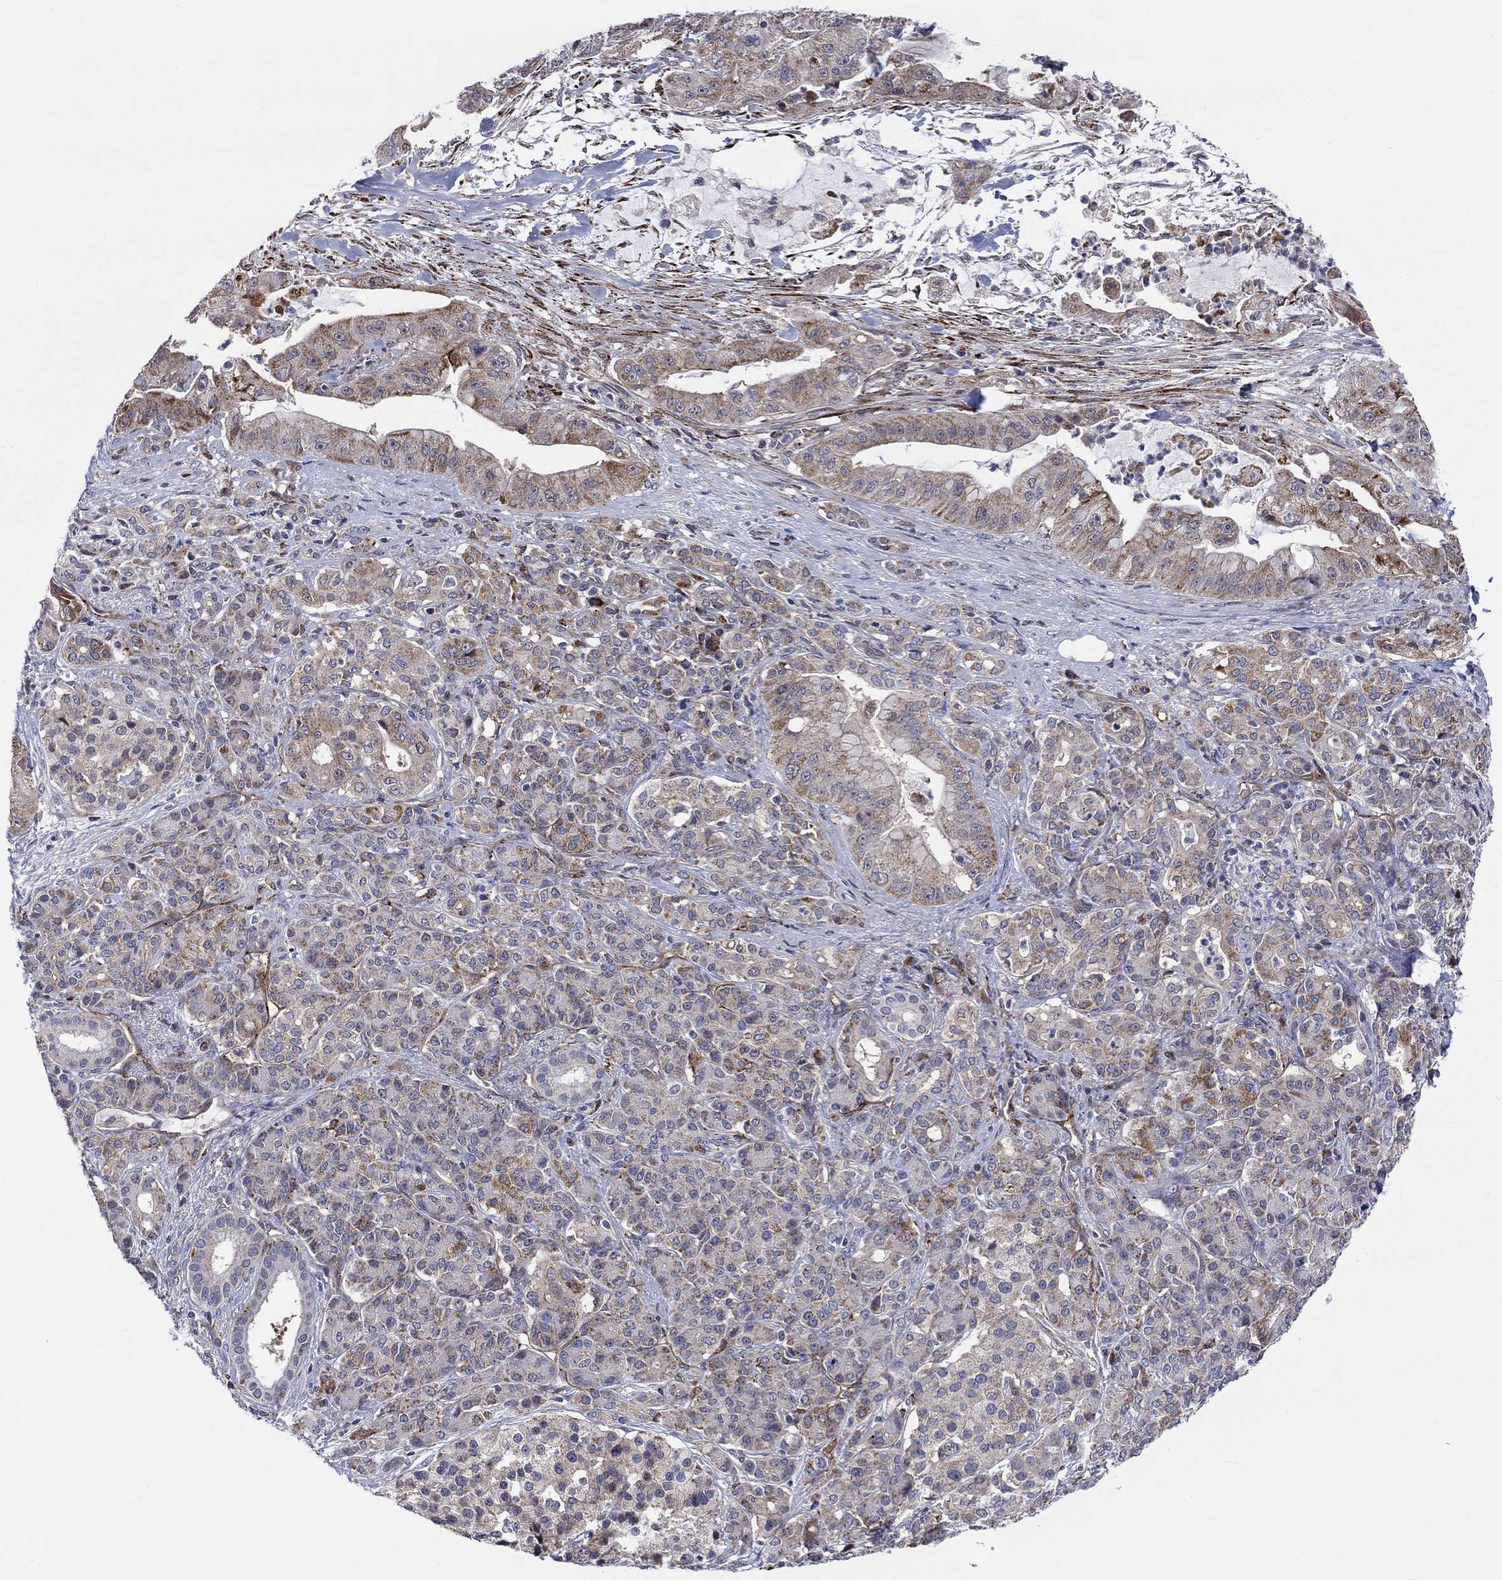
{"staining": {"intensity": "weak", "quantity": ">75%", "location": "cytoplasmic/membranous"}, "tissue": "pancreatic cancer", "cell_type": "Tumor cells", "image_type": "cancer", "snomed": [{"axis": "morphology", "description": "Normal tissue, NOS"}, {"axis": "morphology", "description": "Inflammation, NOS"}, {"axis": "morphology", "description": "Adenocarcinoma, NOS"}, {"axis": "topography", "description": "Pancreas"}], "caption": "A high-resolution image shows IHC staining of pancreatic cancer (adenocarcinoma), which reveals weak cytoplasmic/membranous expression in approximately >75% of tumor cells.", "gene": "SLC35F2", "patient": {"sex": "male", "age": 57}}